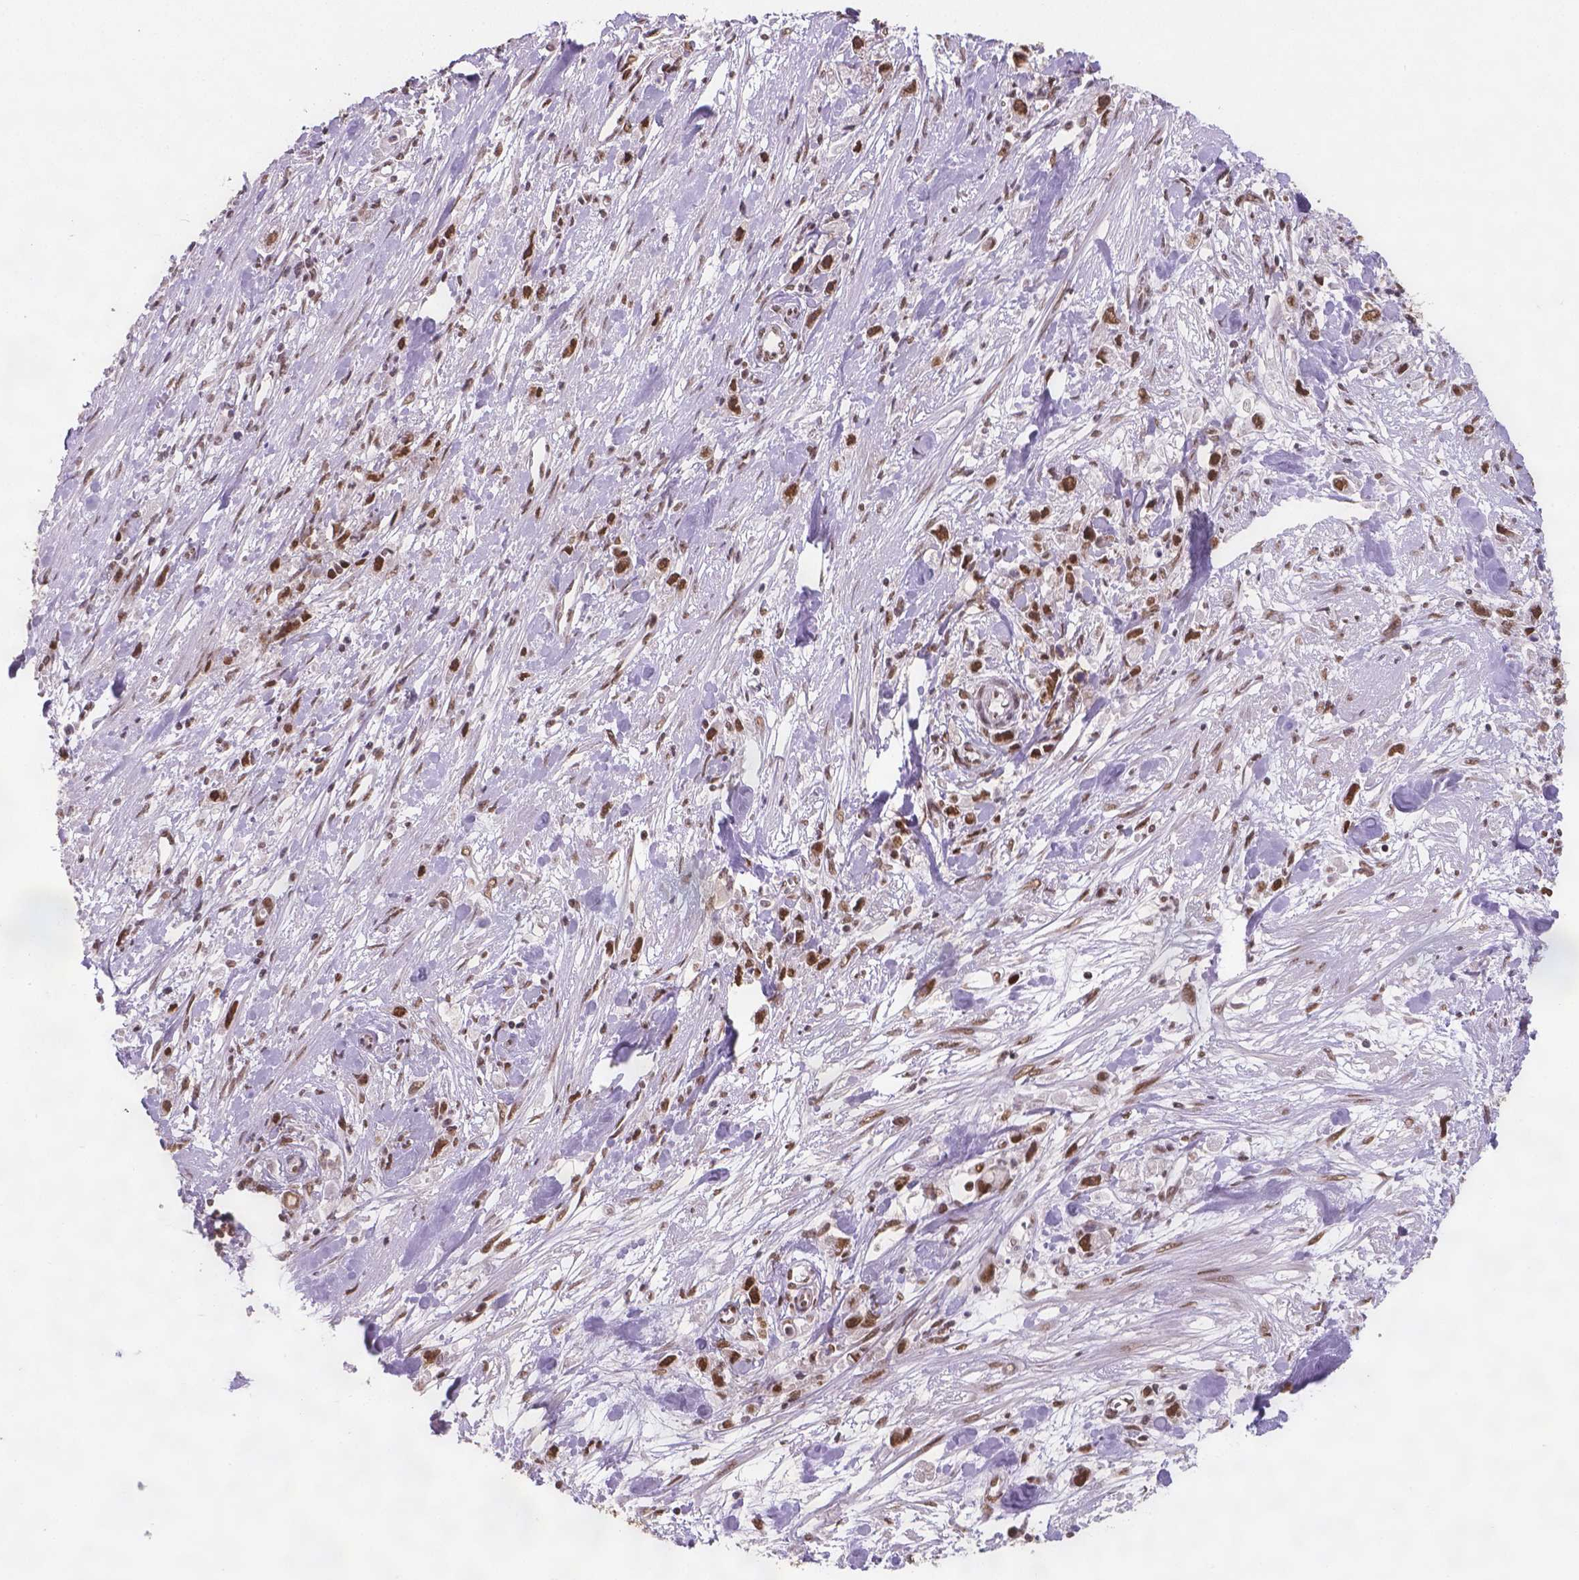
{"staining": {"intensity": "strong", "quantity": ">75%", "location": "nuclear"}, "tissue": "stomach cancer", "cell_type": "Tumor cells", "image_type": "cancer", "snomed": [{"axis": "morphology", "description": "Adenocarcinoma, NOS"}, {"axis": "topography", "description": "Stomach"}], "caption": "Immunohistochemical staining of human stomach cancer (adenocarcinoma) exhibits strong nuclear protein expression in about >75% of tumor cells.", "gene": "FANCE", "patient": {"sex": "female", "age": 59}}